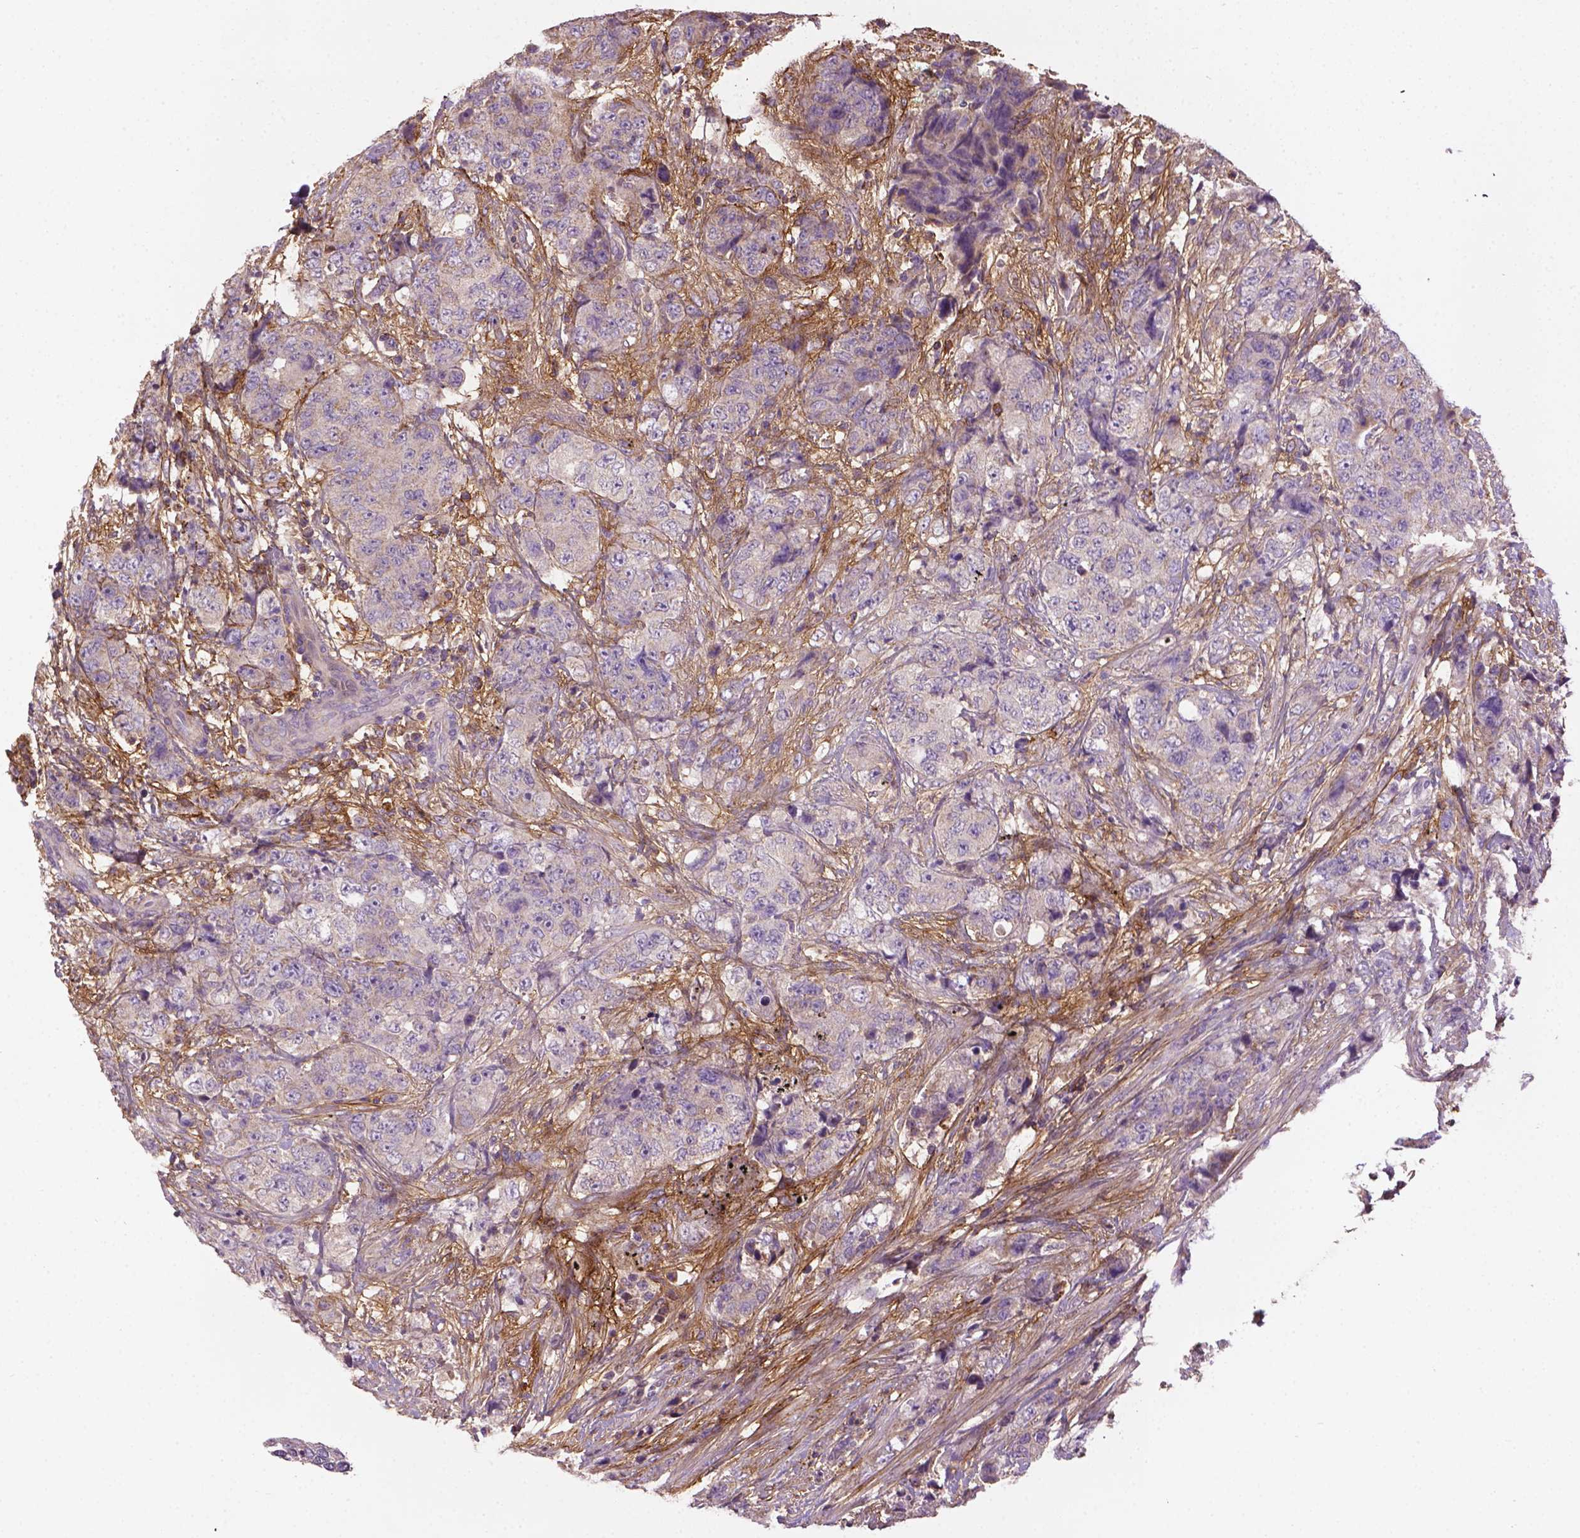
{"staining": {"intensity": "negative", "quantity": "none", "location": "none"}, "tissue": "urothelial cancer", "cell_type": "Tumor cells", "image_type": "cancer", "snomed": [{"axis": "morphology", "description": "Urothelial carcinoma, High grade"}, {"axis": "topography", "description": "Urinary bladder"}], "caption": "Immunohistochemistry (IHC) of high-grade urothelial carcinoma demonstrates no staining in tumor cells.", "gene": "LRRC3C", "patient": {"sex": "female", "age": 78}}